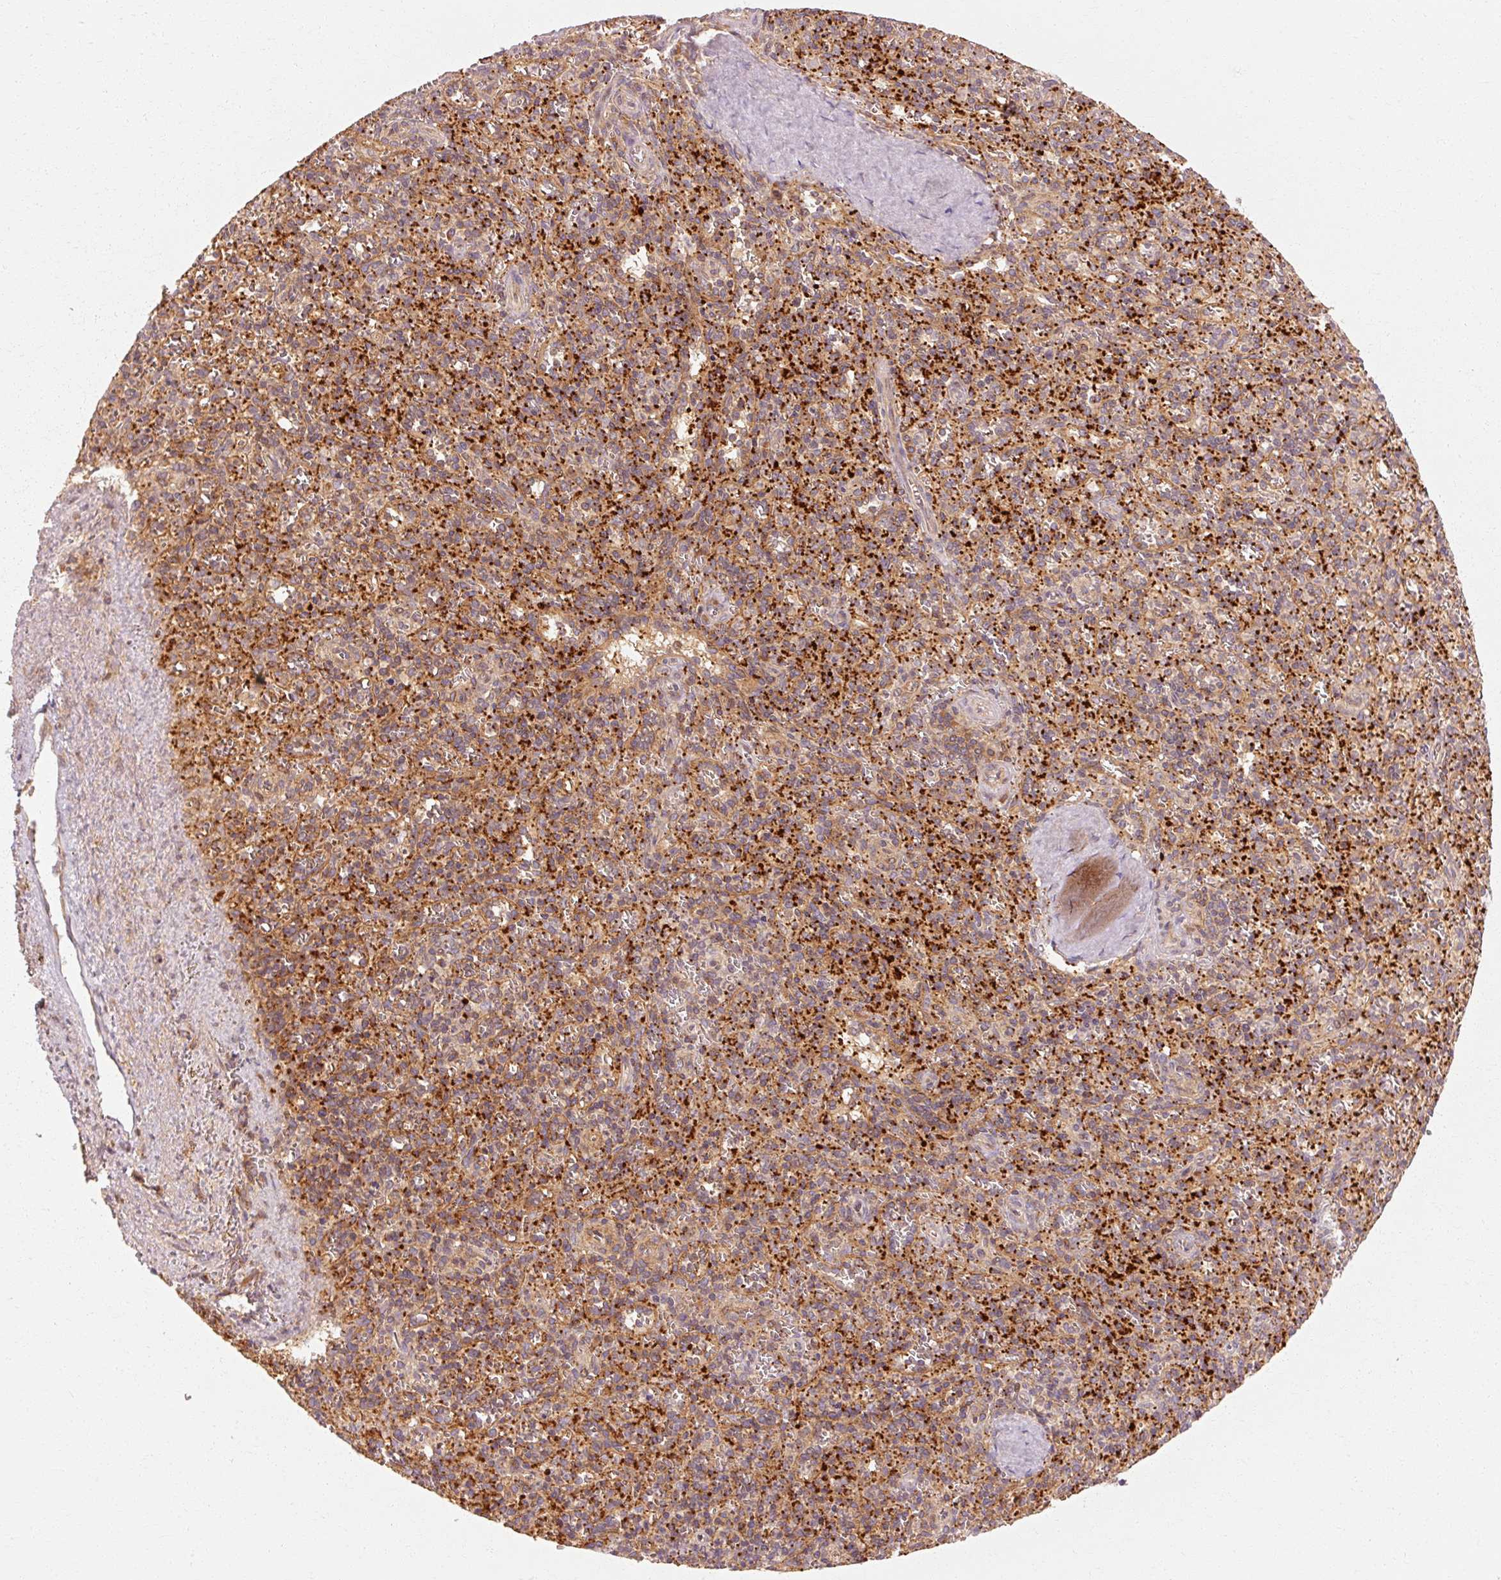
{"staining": {"intensity": "moderate", "quantity": "<25%", "location": "cytoplasmic/membranous"}, "tissue": "spleen", "cell_type": "Cells in red pulp", "image_type": "normal", "snomed": [{"axis": "morphology", "description": "Normal tissue, NOS"}, {"axis": "topography", "description": "Spleen"}], "caption": "This photomicrograph shows immunohistochemistry staining of benign human spleen, with low moderate cytoplasmic/membranous expression in approximately <25% of cells in red pulp.", "gene": "CTNNA1", "patient": {"sex": "female", "age": 70}}